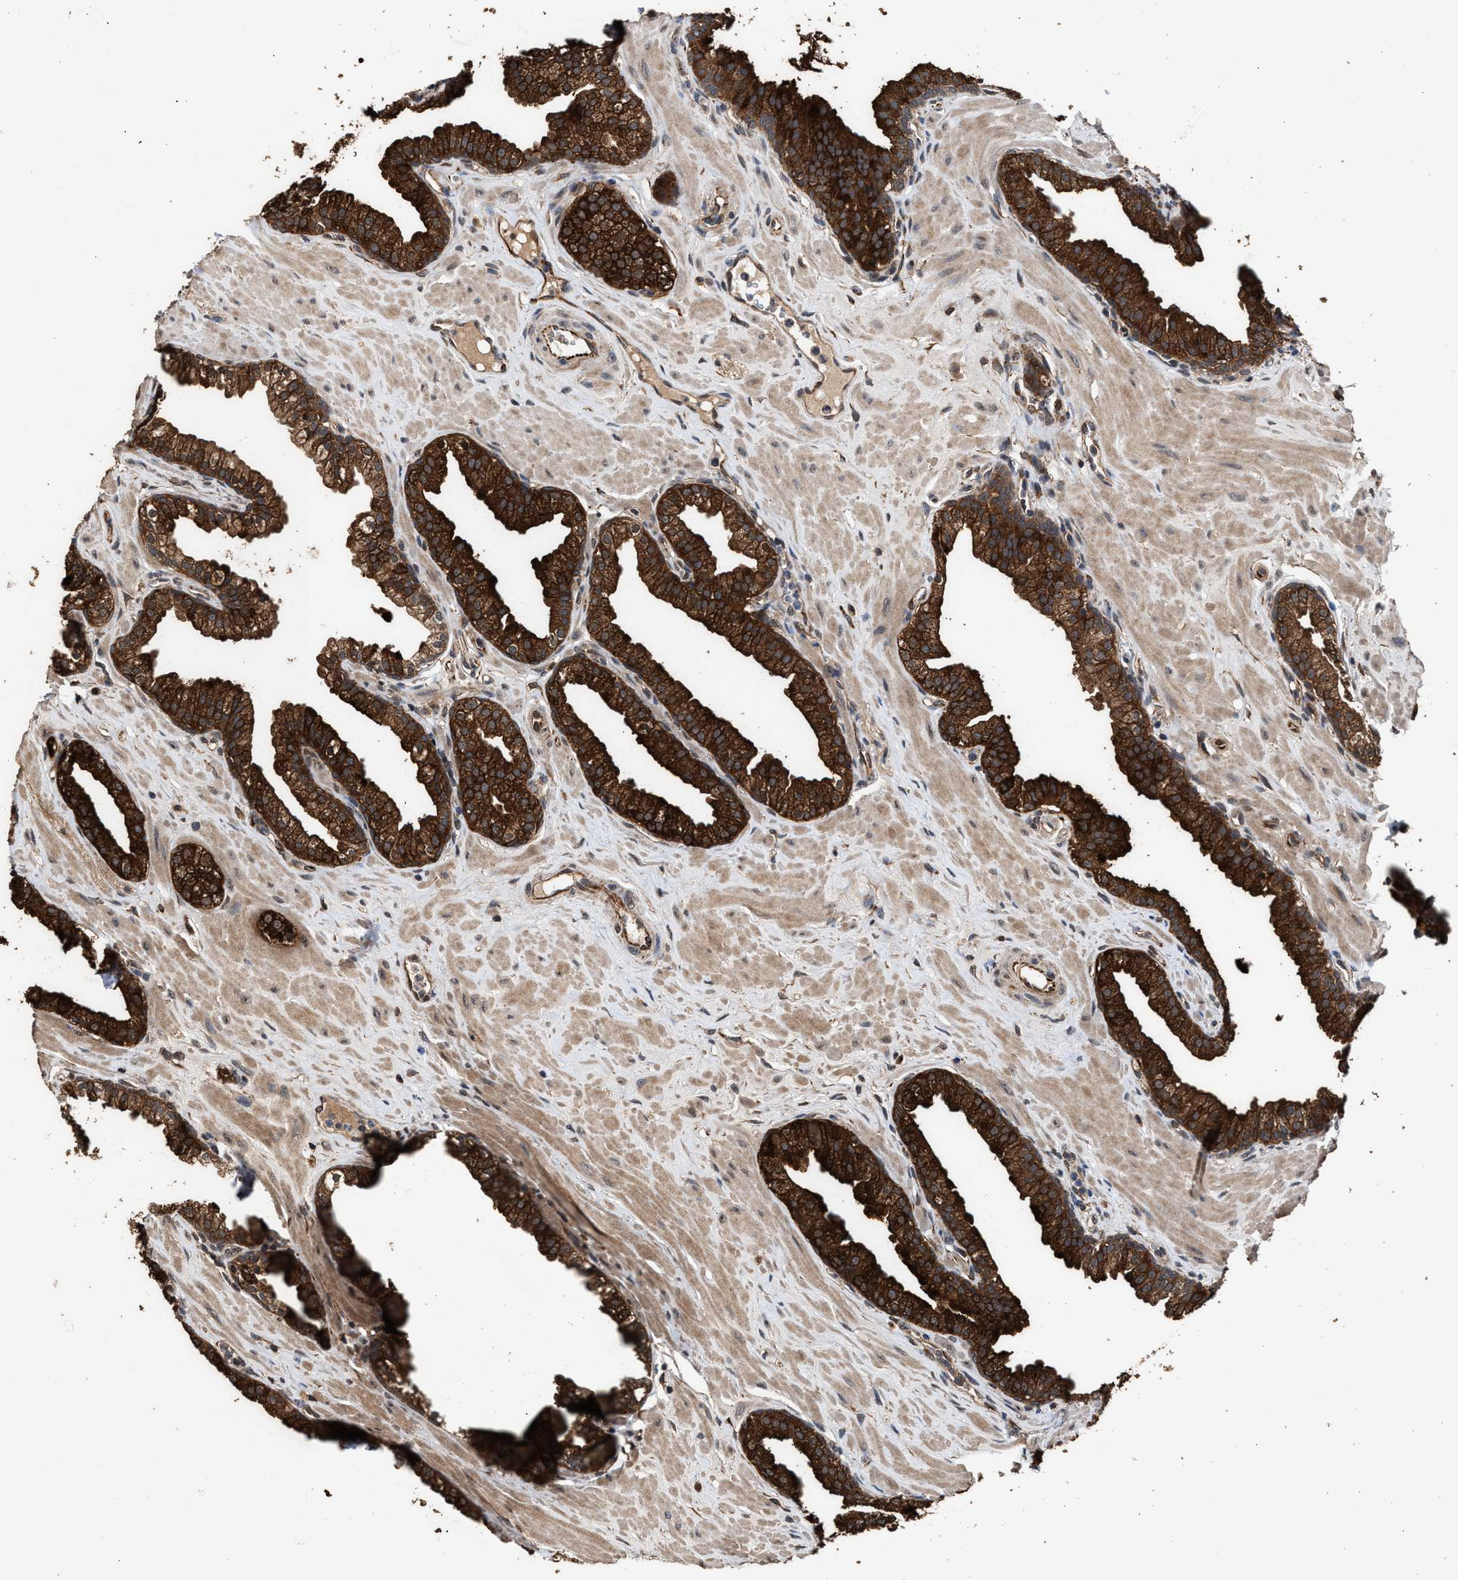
{"staining": {"intensity": "strong", "quantity": ">75%", "location": "cytoplasmic/membranous"}, "tissue": "prostate", "cell_type": "Glandular cells", "image_type": "normal", "snomed": [{"axis": "morphology", "description": "Normal tissue, NOS"}, {"axis": "morphology", "description": "Urothelial carcinoma, Low grade"}, {"axis": "topography", "description": "Urinary bladder"}, {"axis": "topography", "description": "Prostate"}], "caption": "A micrograph of human prostate stained for a protein reveals strong cytoplasmic/membranous brown staining in glandular cells.", "gene": "ZNHIT6", "patient": {"sex": "male", "age": 60}}